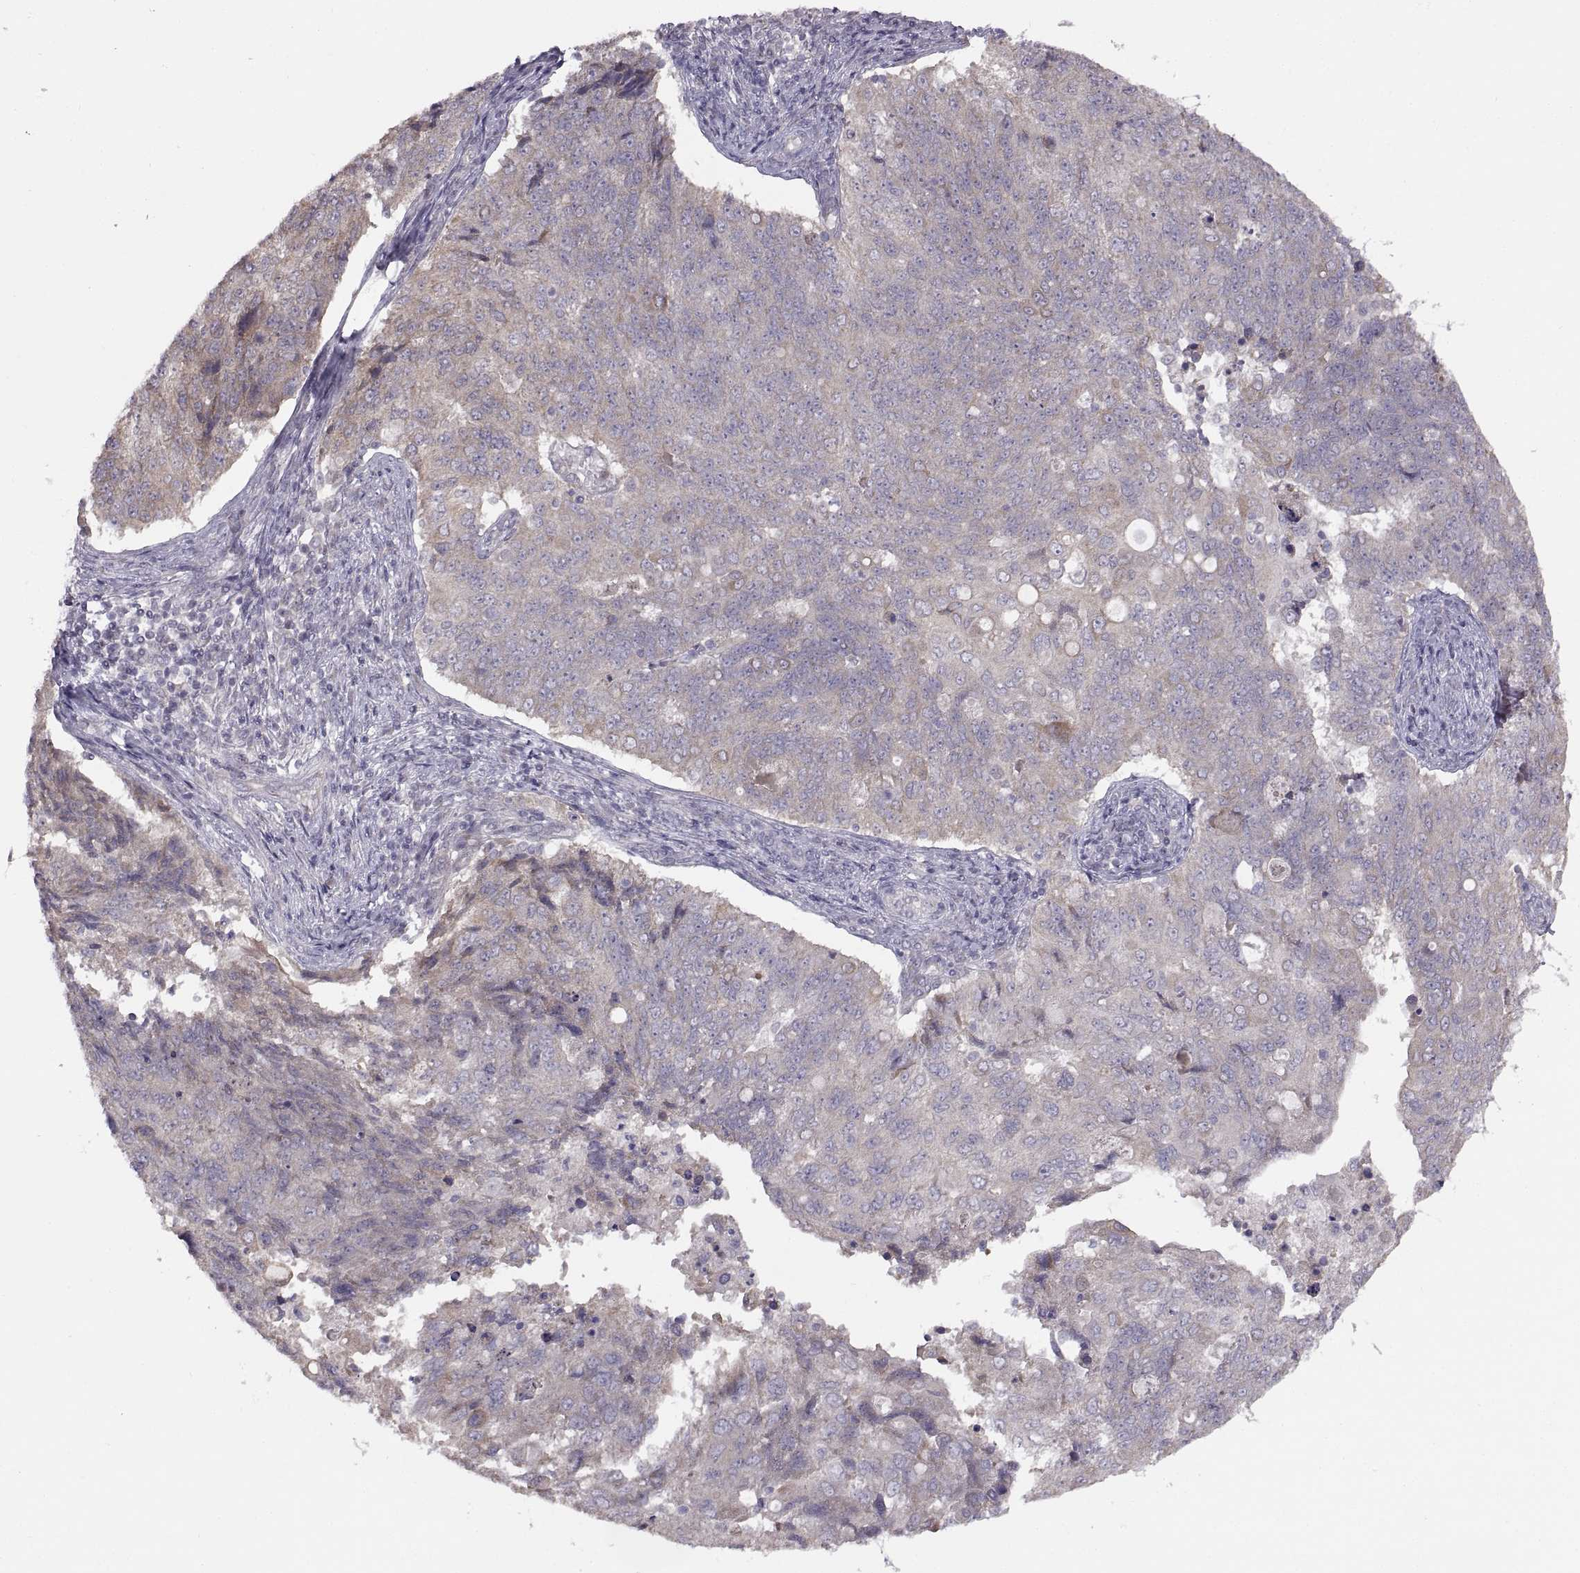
{"staining": {"intensity": "weak", "quantity": "25%-75%", "location": "cytoplasmic/membranous"}, "tissue": "endometrial cancer", "cell_type": "Tumor cells", "image_type": "cancer", "snomed": [{"axis": "morphology", "description": "Adenocarcinoma, NOS"}, {"axis": "topography", "description": "Endometrium"}], "caption": "The photomicrograph displays staining of endometrial cancer, revealing weak cytoplasmic/membranous protein expression (brown color) within tumor cells. The protein is shown in brown color, while the nuclei are stained blue.", "gene": "ACSBG2", "patient": {"sex": "female", "age": 43}}